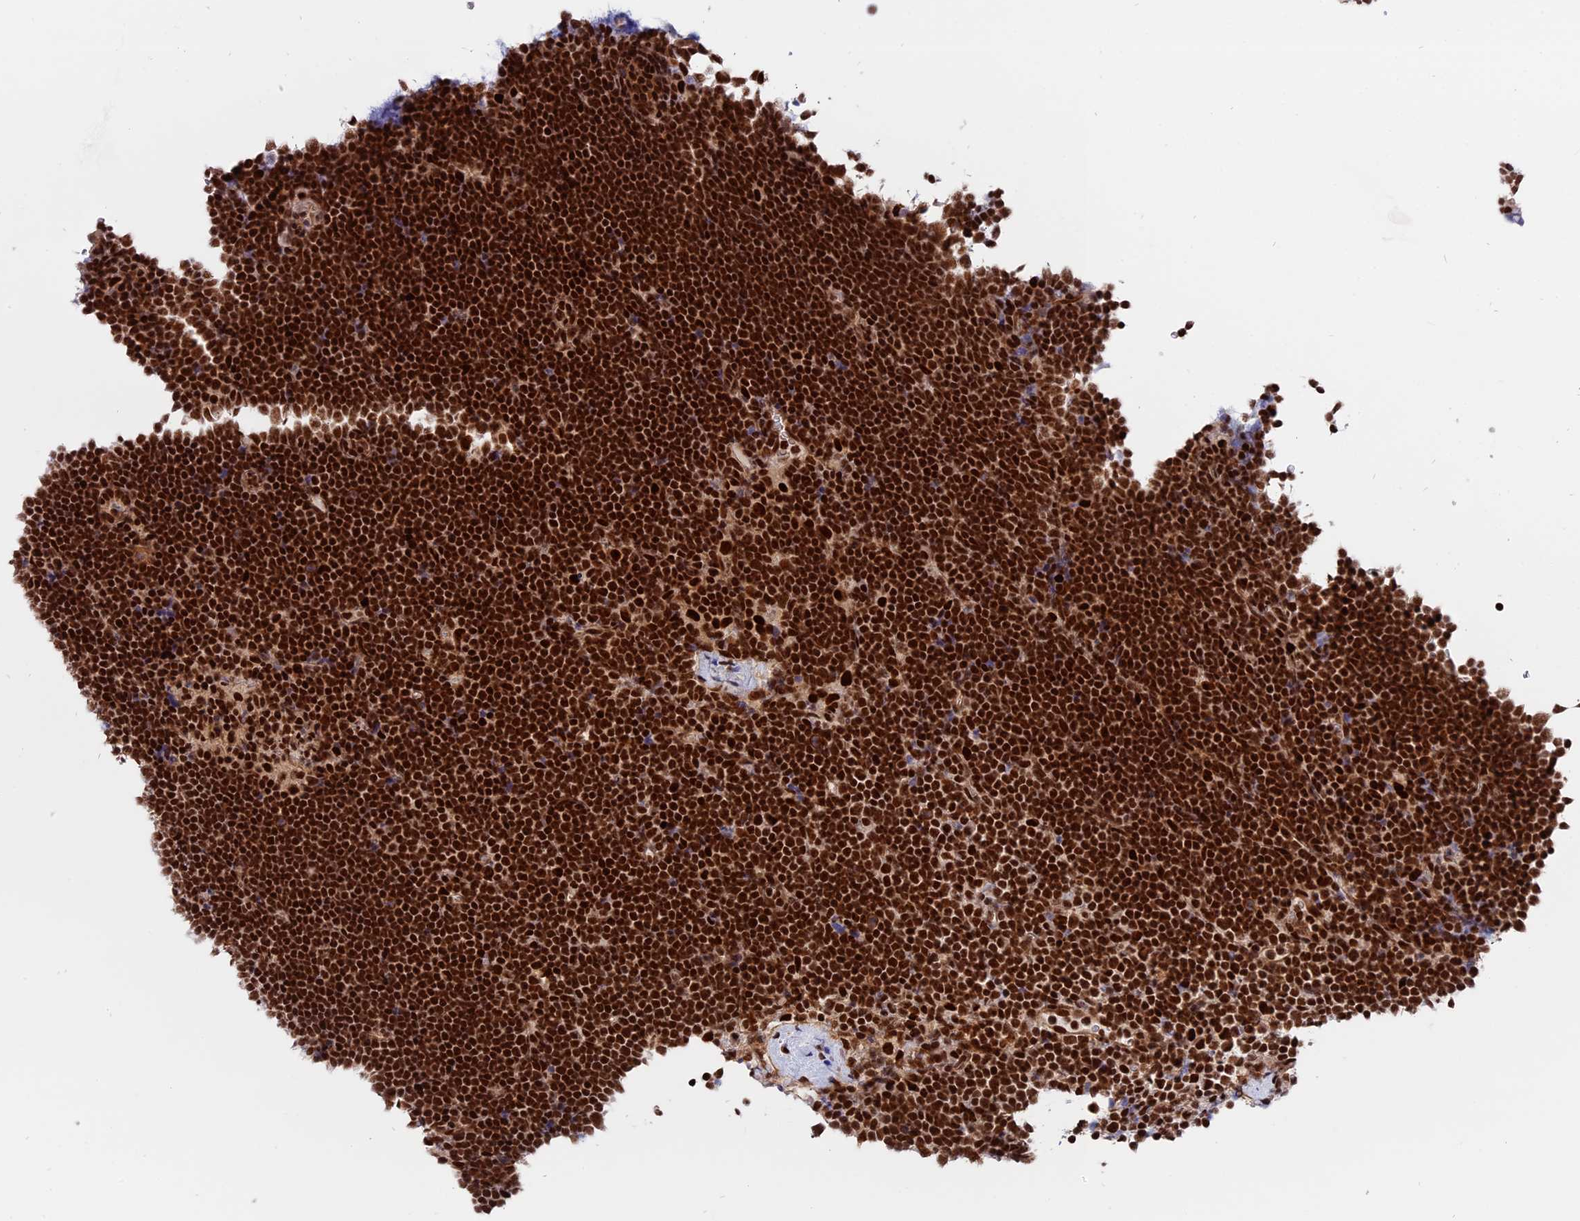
{"staining": {"intensity": "strong", "quantity": ">75%", "location": "nuclear"}, "tissue": "lymphoma", "cell_type": "Tumor cells", "image_type": "cancer", "snomed": [{"axis": "morphology", "description": "Malignant lymphoma, non-Hodgkin's type, High grade"}, {"axis": "topography", "description": "Lymph node"}], "caption": "Immunohistochemistry photomicrograph of neoplastic tissue: human high-grade malignant lymphoma, non-Hodgkin's type stained using immunohistochemistry demonstrates high levels of strong protein expression localized specifically in the nuclear of tumor cells, appearing as a nuclear brown color.", "gene": "RAMAC", "patient": {"sex": "male", "age": 13}}